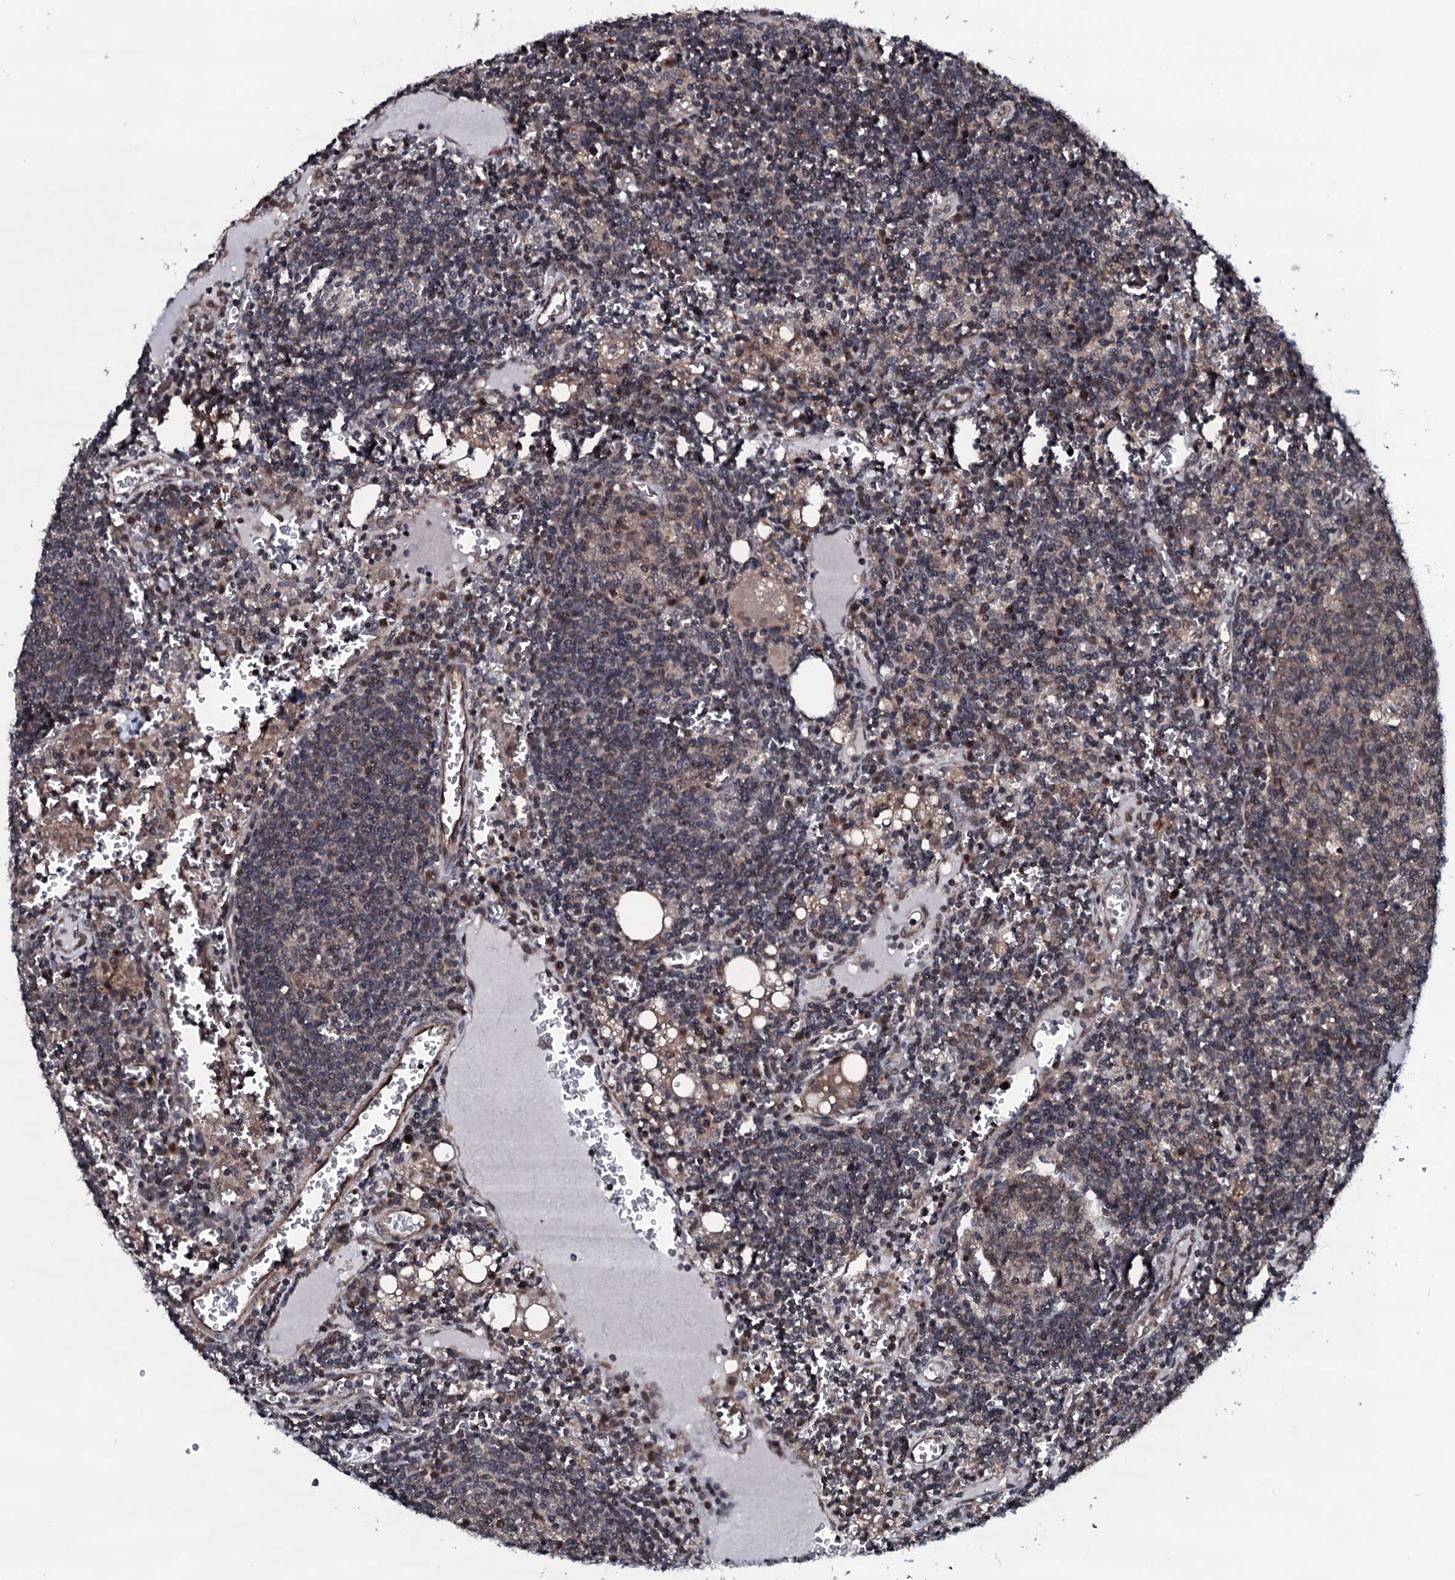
{"staining": {"intensity": "weak", "quantity": "25%-75%", "location": "nuclear"}, "tissue": "lymph node", "cell_type": "Germinal center cells", "image_type": "normal", "snomed": [{"axis": "morphology", "description": "Normal tissue, NOS"}, {"axis": "topography", "description": "Lymph node"}], "caption": "Protein analysis of benign lymph node displays weak nuclear expression in approximately 25%-75% of germinal center cells. (brown staining indicates protein expression, while blue staining denotes nuclei).", "gene": "OGFOD2", "patient": {"sex": "female", "age": 73}}